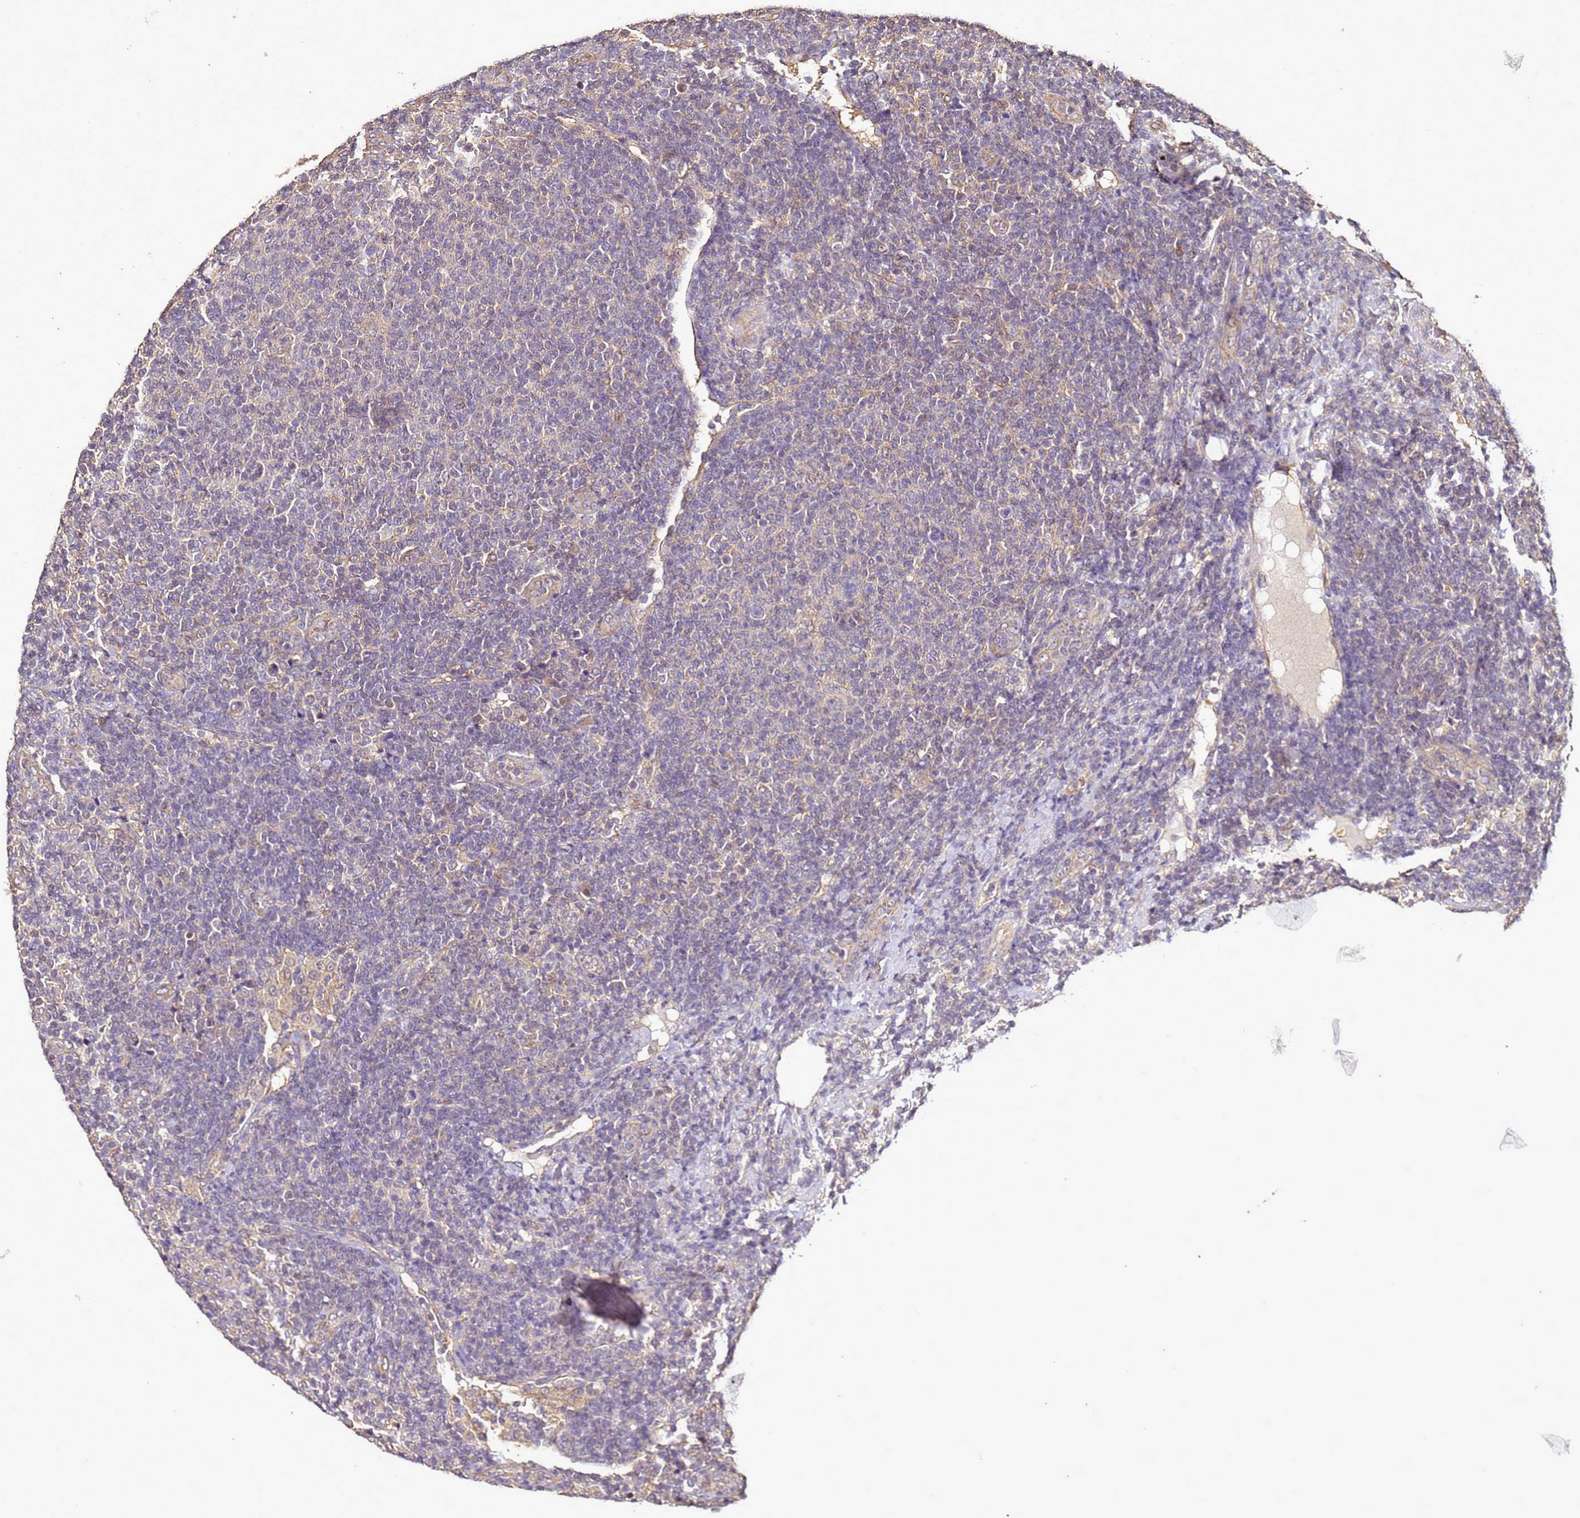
{"staining": {"intensity": "negative", "quantity": "none", "location": "none"}, "tissue": "lymphoma", "cell_type": "Tumor cells", "image_type": "cancer", "snomed": [{"axis": "morphology", "description": "Malignant lymphoma, non-Hodgkin's type, Low grade"}, {"axis": "topography", "description": "Lymph node"}], "caption": "Micrograph shows no significant protein staining in tumor cells of lymphoma.", "gene": "ENOPH1", "patient": {"sex": "male", "age": 66}}